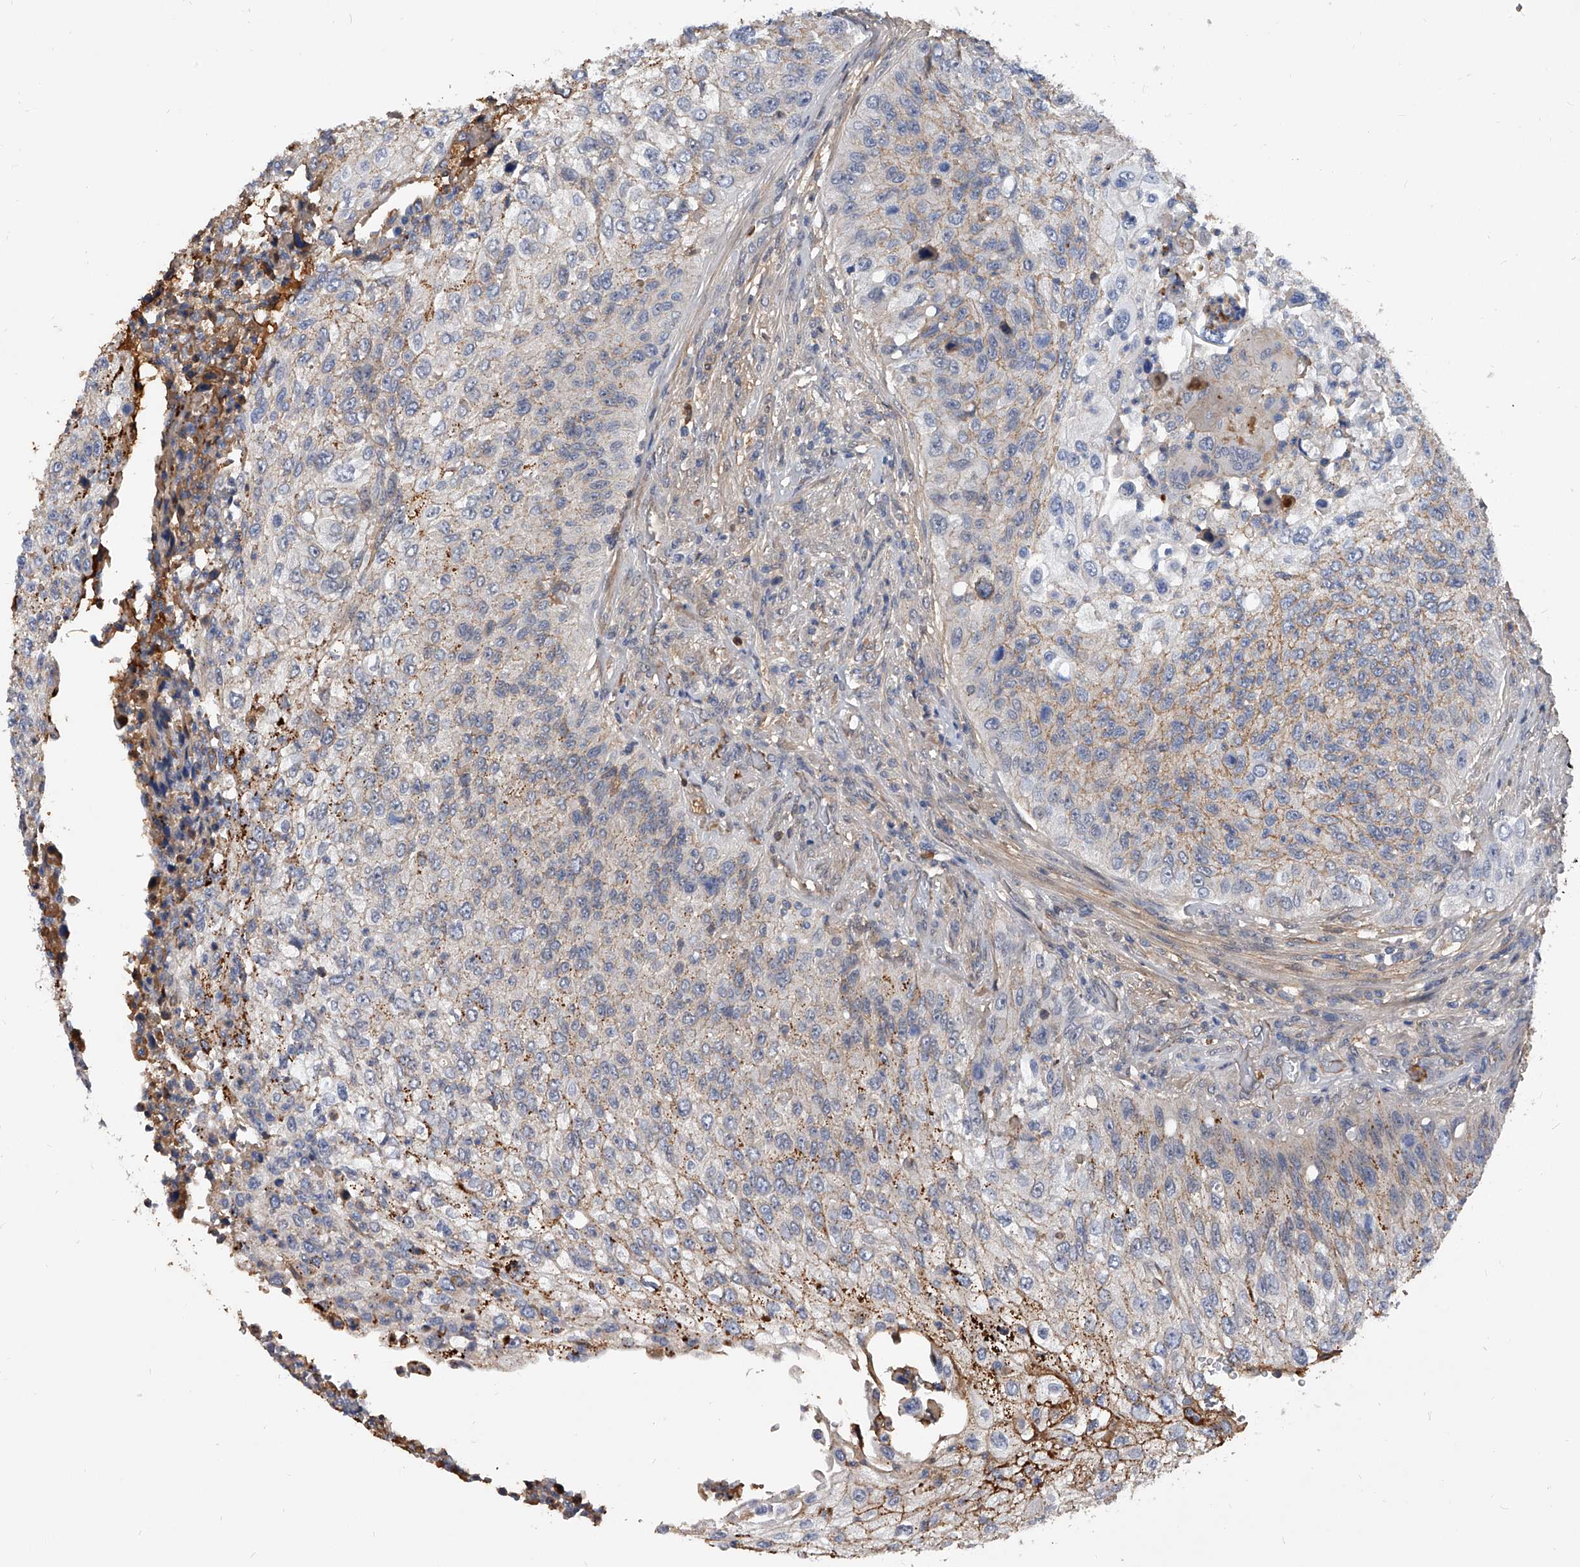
{"staining": {"intensity": "weak", "quantity": "25%-75%", "location": "cytoplasmic/membranous"}, "tissue": "urothelial cancer", "cell_type": "Tumor cells", "image_type": "cancer", "snomed": [{"axis": "morphology", "description": "Urothelial carcinoma, High grade"}, {"axis": "topography", "description": "Urinary bladder"}], "caption": "Immunohistochemistry of high-grade urothelial carcinoma shows low levels of weak cytoplasmic/membranous positivity in about 25%-75% of tumor cells. Nuclei are stained in blue.", "gene": "ZNF25", "patient": {"sex": "female", "age": 60}}